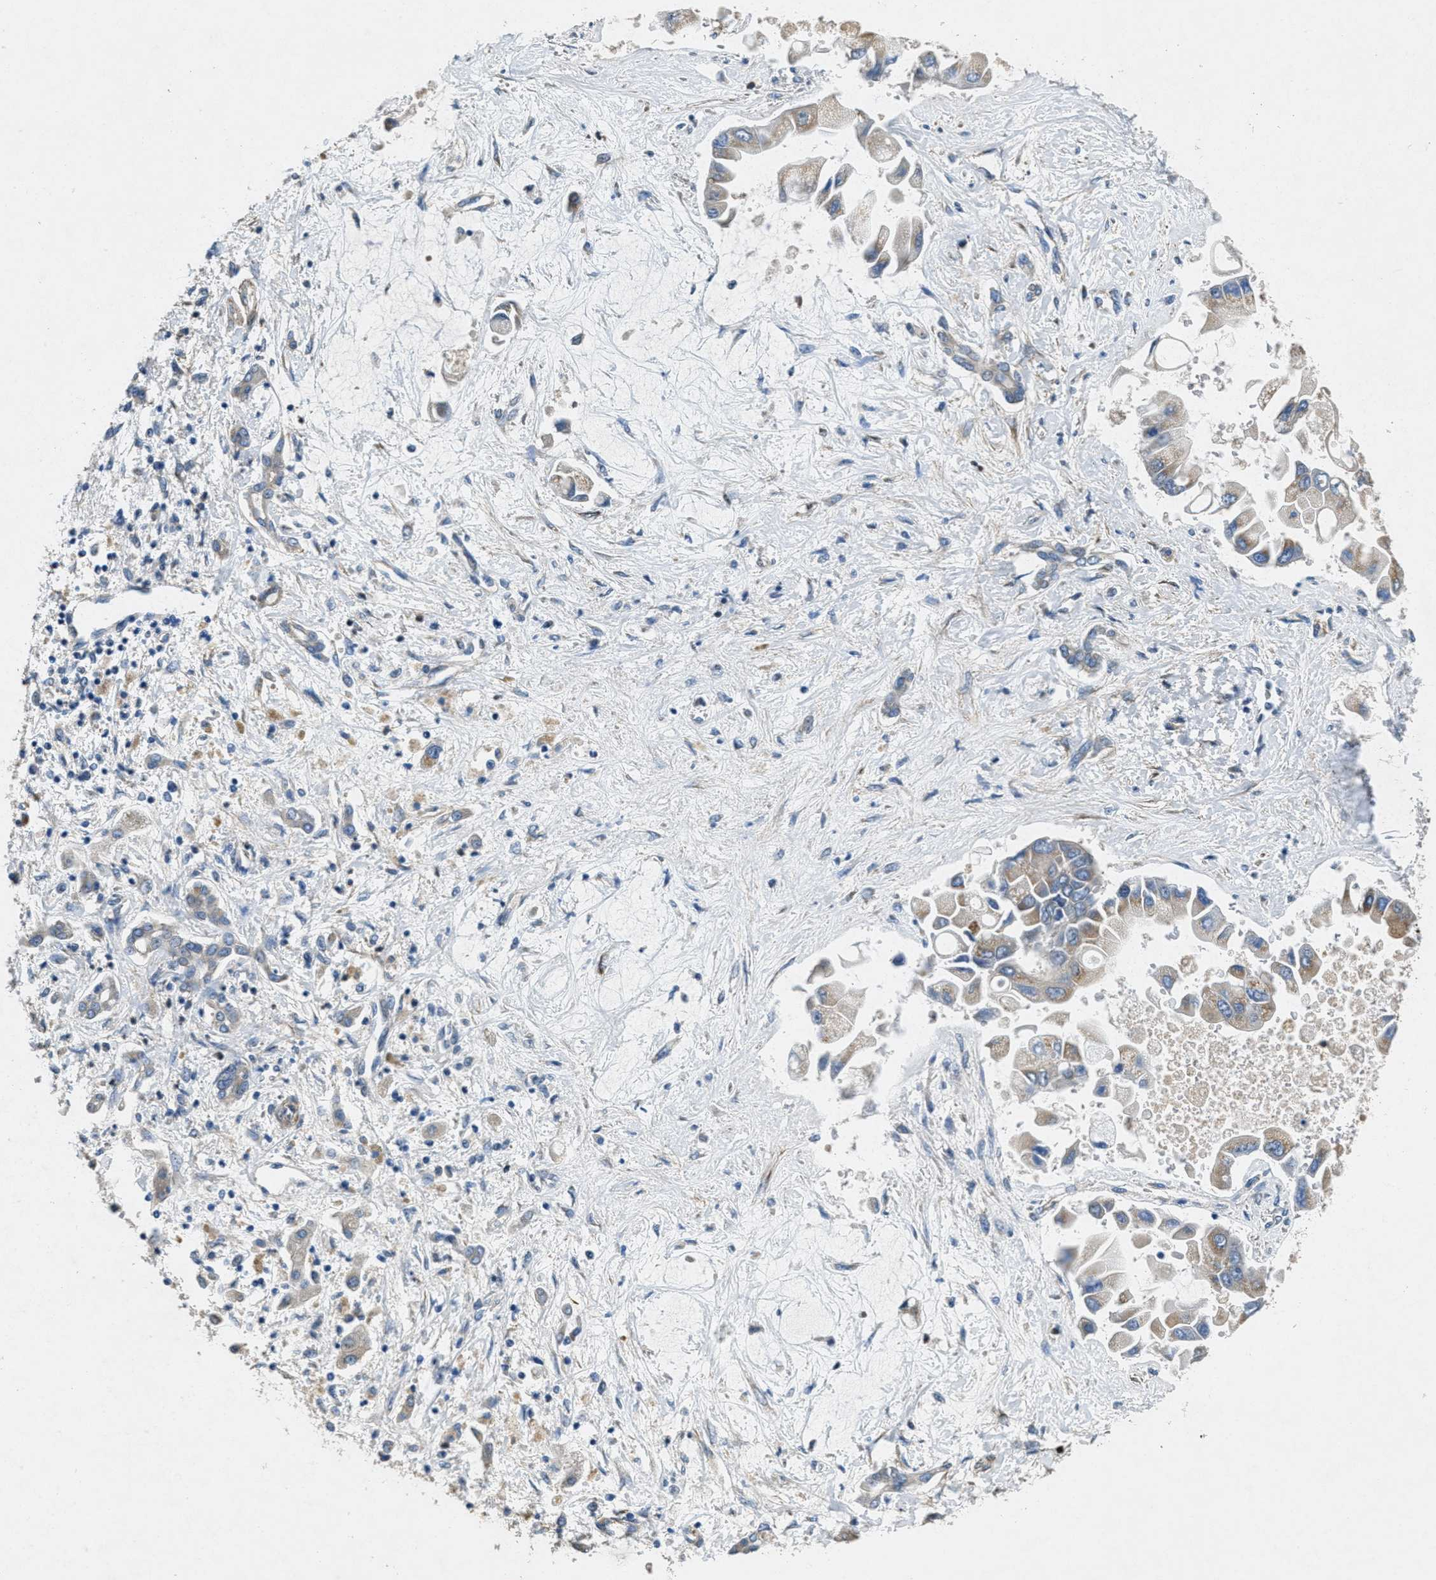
{"staining": {"intensity": "weak", "quantity": "25%-75%", "location": "cytoplasmic/membranous"}, "tissue": "liver cancer", "cell_type": "Tumor cells", "image_type": "cancer", "snomed": [{"axis": "morphology", "description": "Cholangiocarcinoma"}, {"axis": "topography", "description": "Liver"}], "caption": "Brown immunohistochemical staining in human liver cancer (cholangiocarcinoma) demonstrates weak cytoplasmic/membranous staining in about 25%-75% of tumor cells. (Brightfield microscopy of DAB IHC at high magnification).", "gene": "TOMM70", "patient": {"sex": "male", "age": 50}}